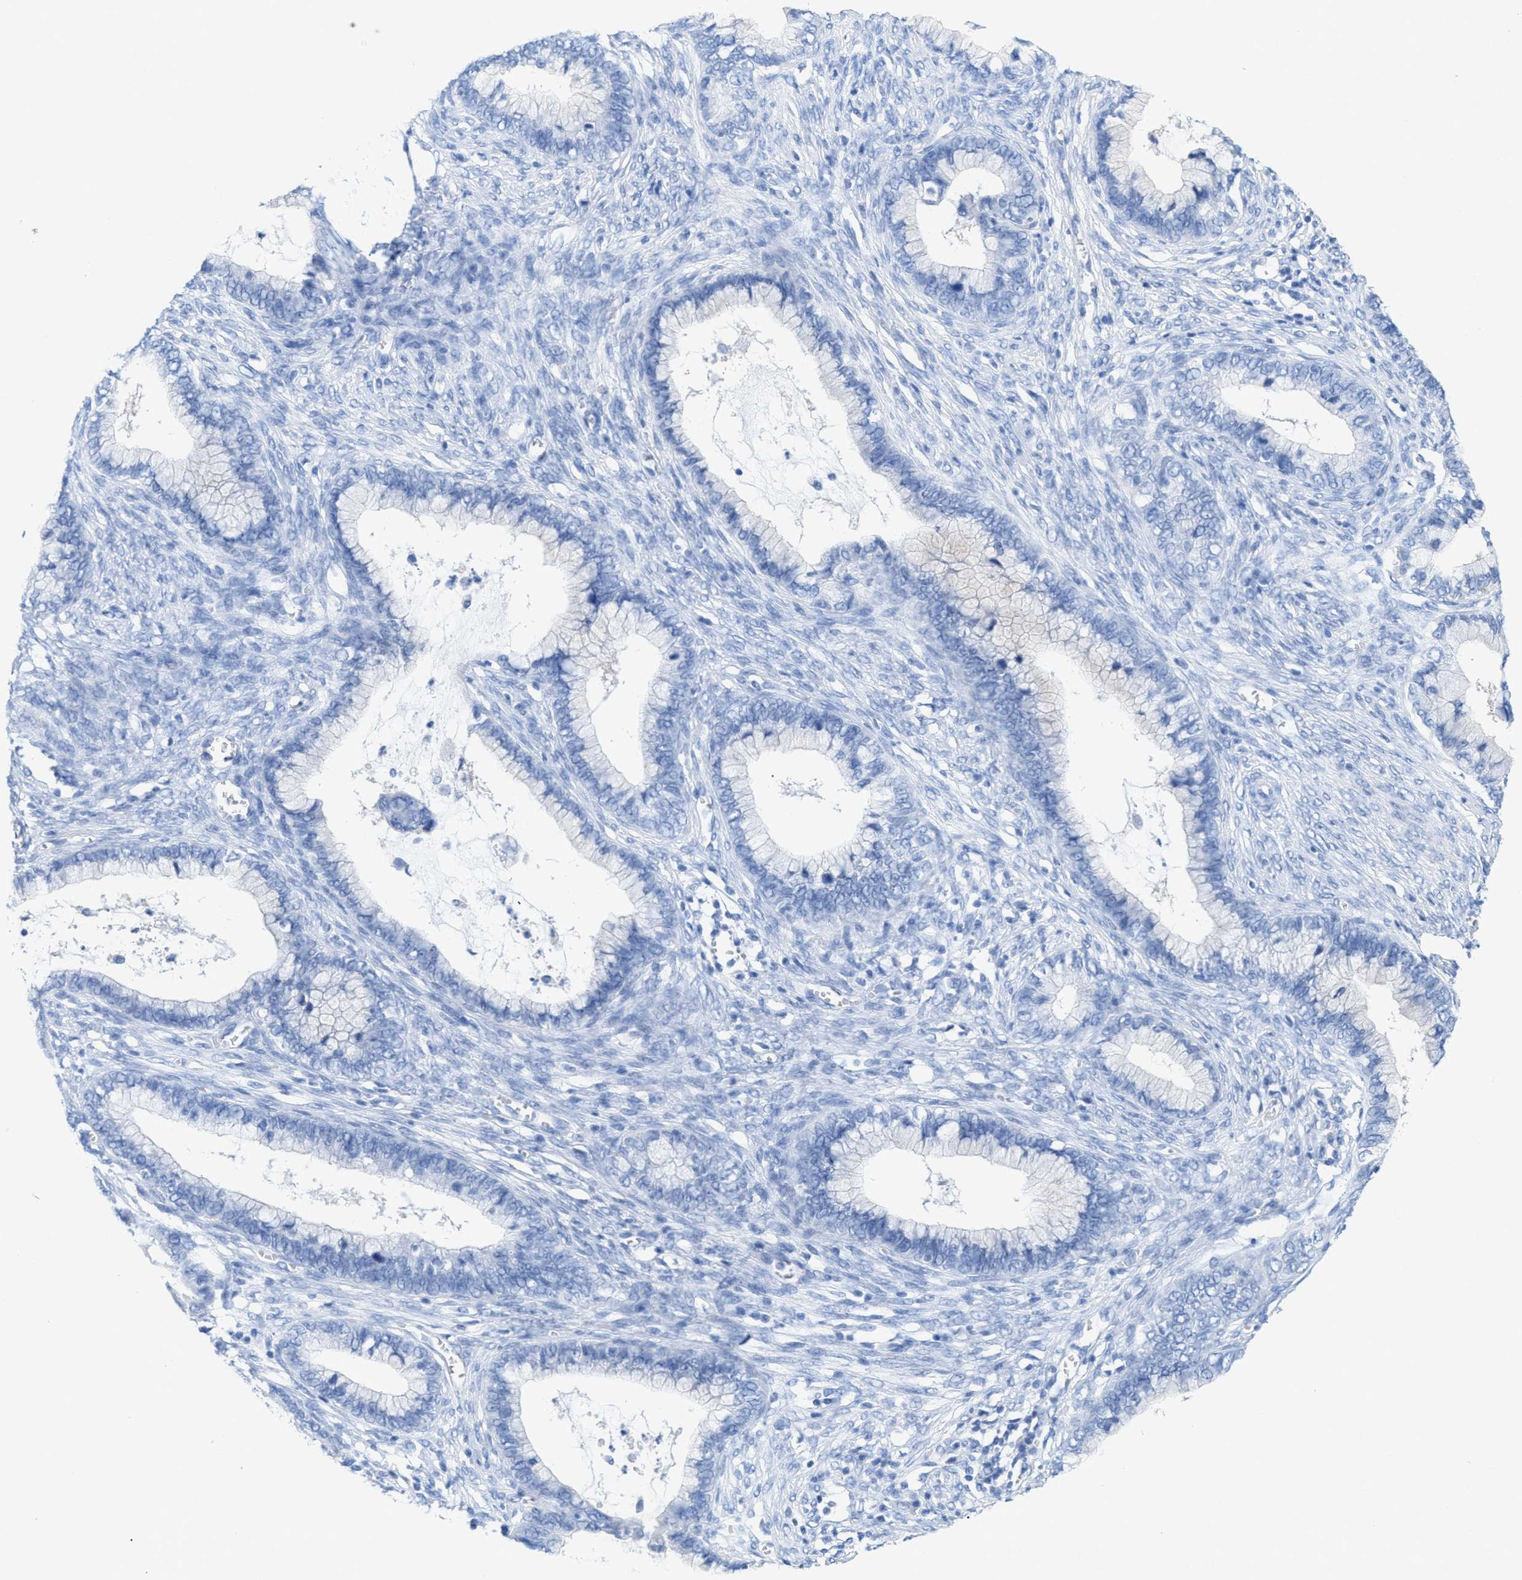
{"staining": {"intensity": "negative", "quantity": "none", "location": "none"}, "tissue": "cervical cancer", "cell_type": "Tumor cells", "image_type": "cancer", "snomed": [{"axis": "morphology", "description": "Adenocarcinoma, NOS"}, {"axis": "topography", "description": "Cervix"}], "caption": "Immunohistochemistry (IHC) of adenocarcinoma (cervical) reveals no positivity in tumor cells.", "gene": "ANKFN1", "patient": {"sex": "female", "age": 44}}